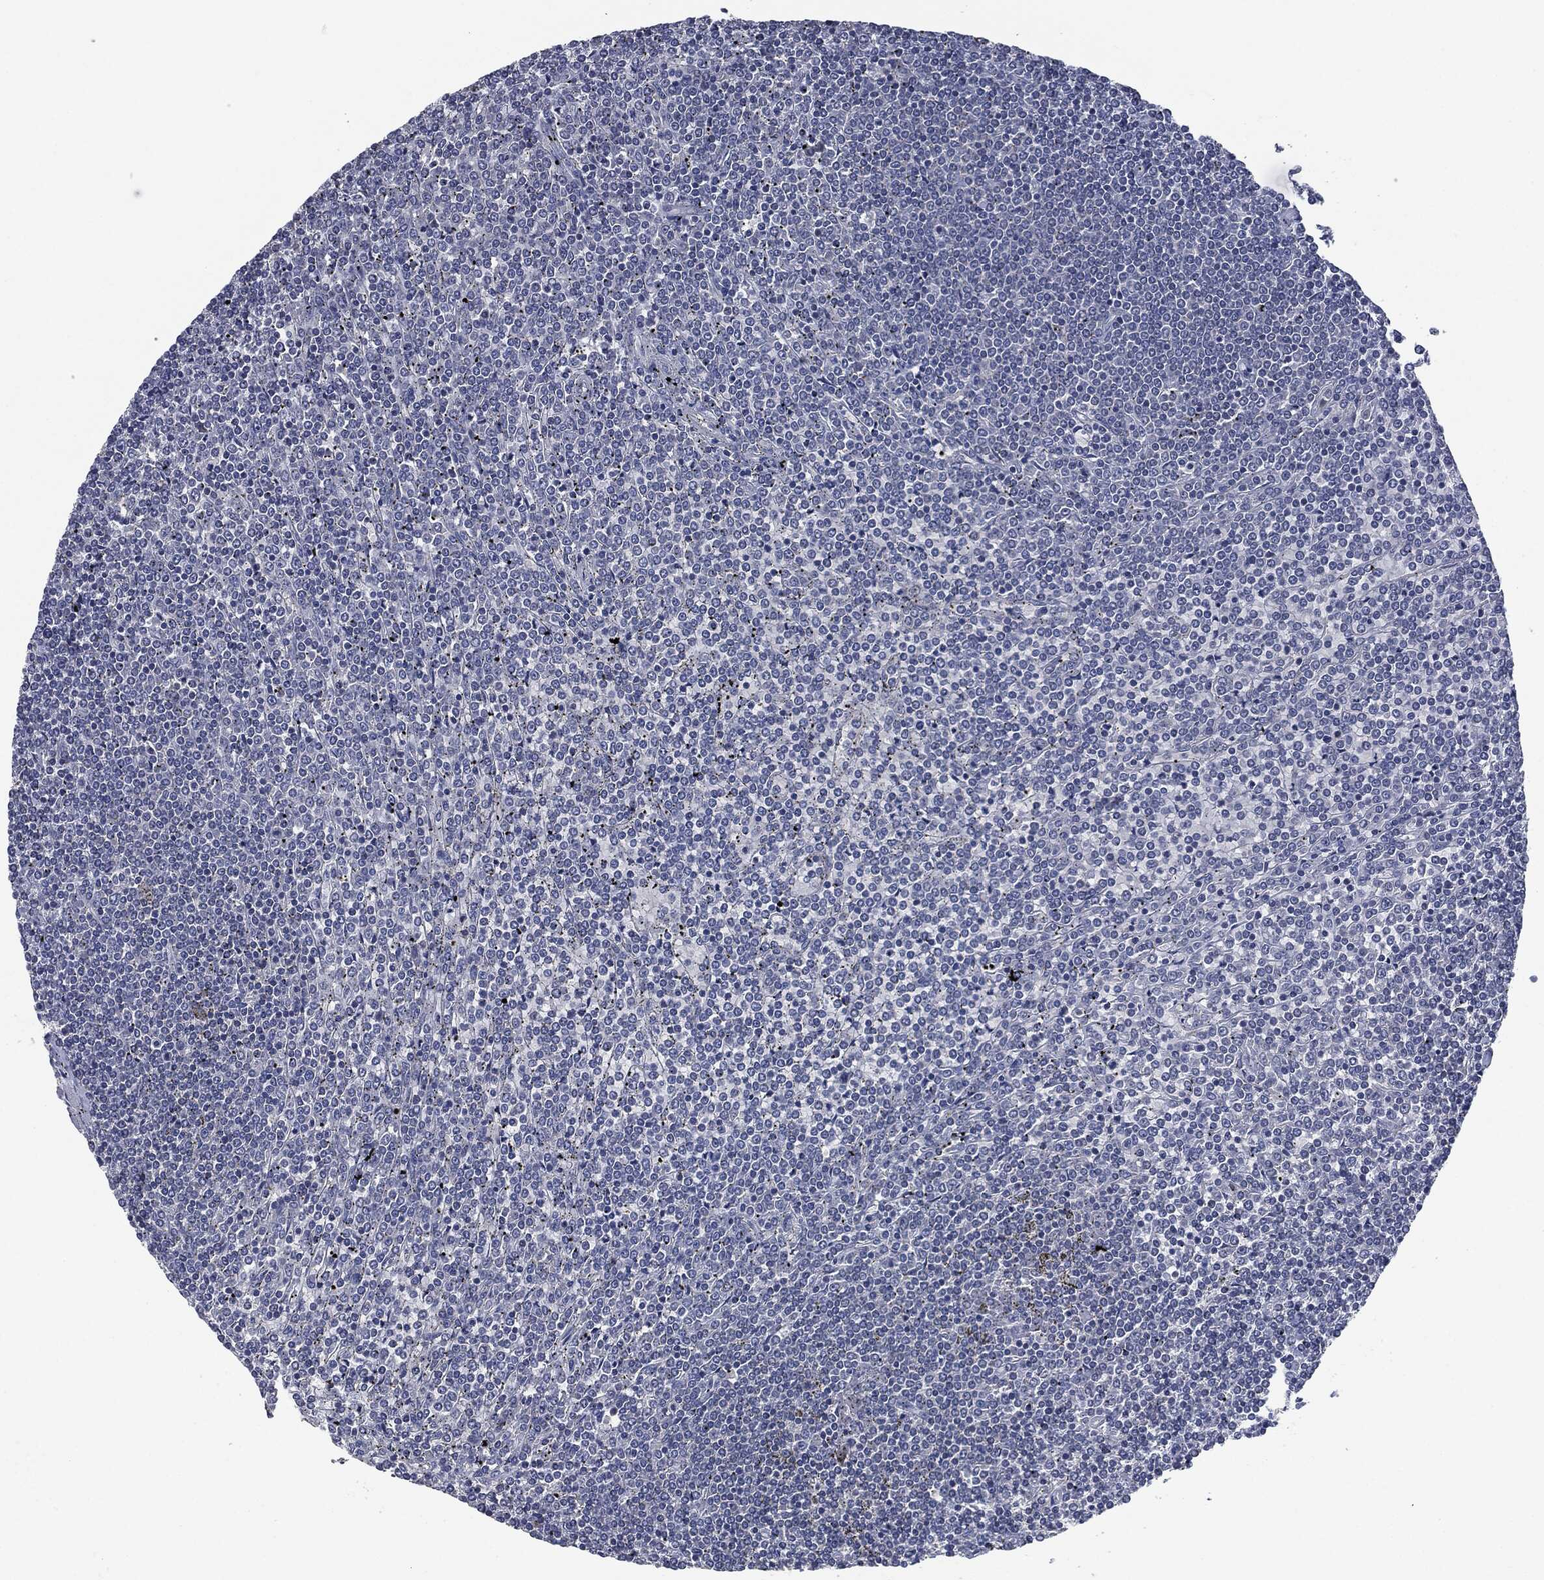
{"staining": {"intensity": "negative", "quantity": "none", "location": "none"}, "tissue": "lymphoma", "cell_type": "Tumor cells", "image_type": "cancer", "snomed": [{"axis": "morphology", "description": "Malignant lymphoma, non-Hodgkin's type, Low grade"}, {"axis": "topography", "description": "Spleen"}], "caption": "A photomicrograph of human low-grade malignant lymphoma, non-Hodgkin's type is negative for staining in tumor cells. (DAB (3,3'-diaminobenzidine) immunohistochemistry (IHC) visualized using brightfield microscopy, high magnification).", "gene": "IL1RN", "patient": {"sex": "female", "age": 19}}